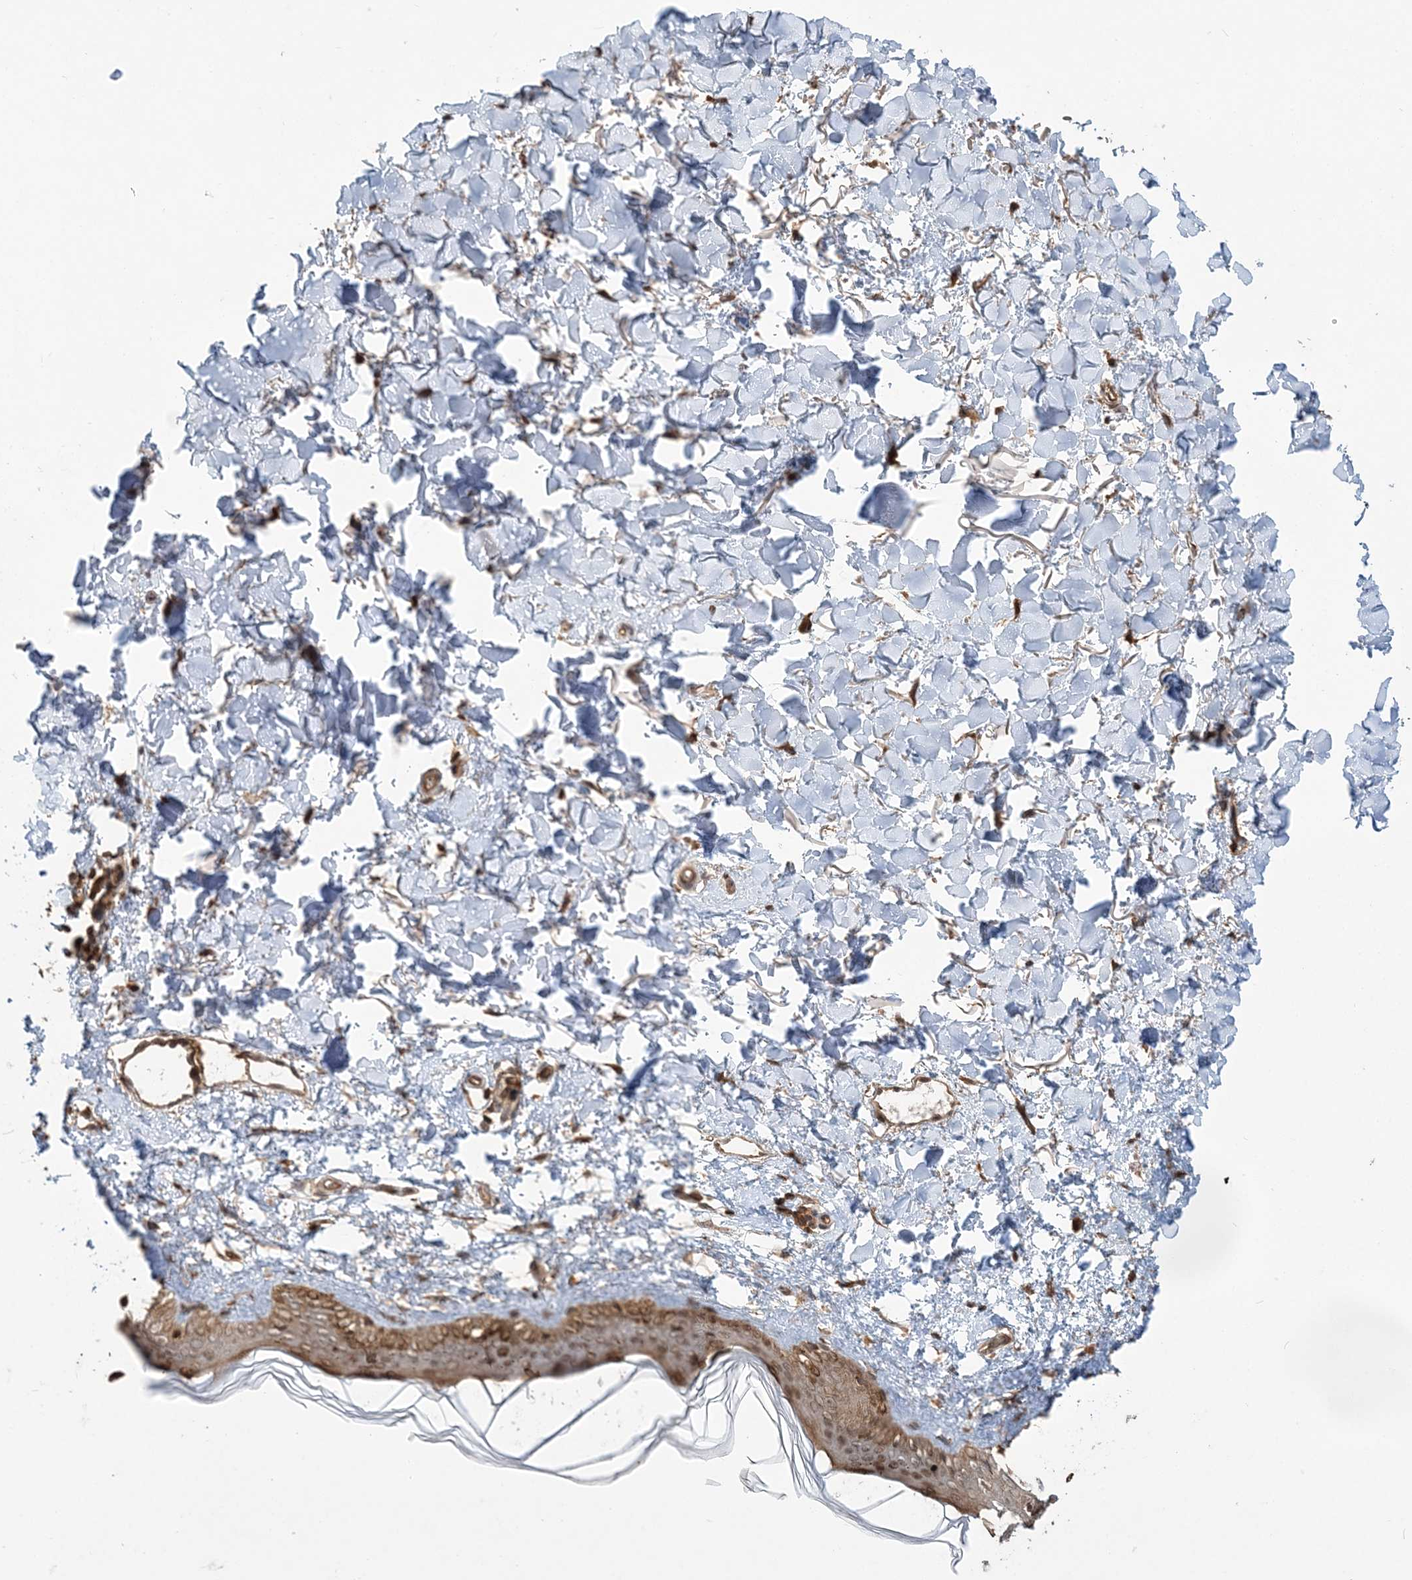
{"staining": {"intensity": "weak", "quantity": ">75%", "location": "cytoplasmic/membranous"}, "tissue": "skin", "cell_type": "Fibroblasts", "image_type": "normal", "snomed": [{"axis": "morphology", "description": "Normal tissue, NOS"}, {"axis": "topography", "description": "Skin"}], "caption": "Fibroblasts show low levels of weak cytoplasmic/membranous positivity in approximately >75% of cells in normal human skin. The staining was performed using DAB (3,3'-diaminobenzidine), with brown indicating positive protein expression. Nuclei are stained blue with hematoxylin.", "gene": "CAB39", "patient": {"sex": "female", "age": 58}}